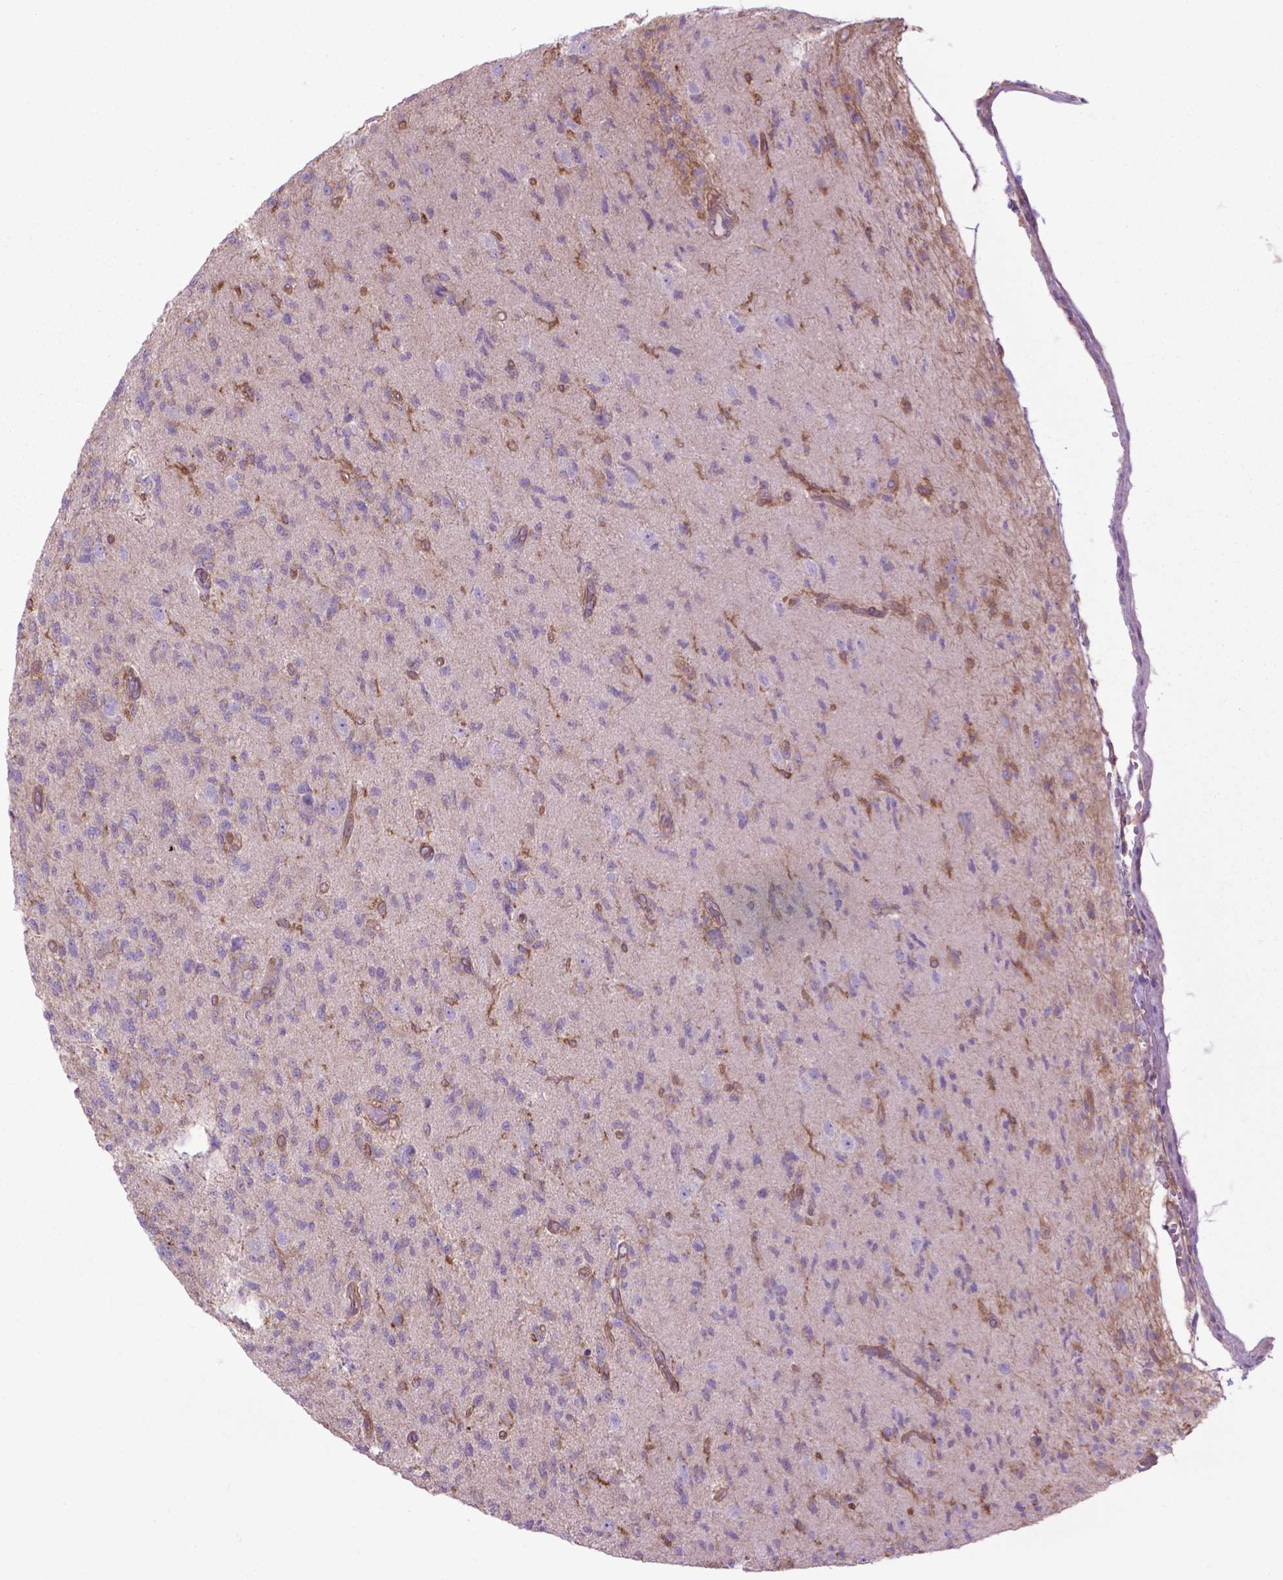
{"staining": {"intensity": "negative", "quantity": "none", "location": "none"}, "tissue": "glioma", "cell_type": "Tumor cells", "image_type": "cancer", "snomed": [{"axis": "morphology", "description": "Glioma, malignant, High grade"}, {"axis": "topography", "description": "Brain"}], "caption": "This is a photomicrograph of immunohistochemistry (IHC) staining of malignant high-grade glioma, which shows no positivity in tumor cells. (IHC, brightfield microscopy, high magnification).", "gene": "CORO1B", "patient": {"sex": "male", "age": 56}}